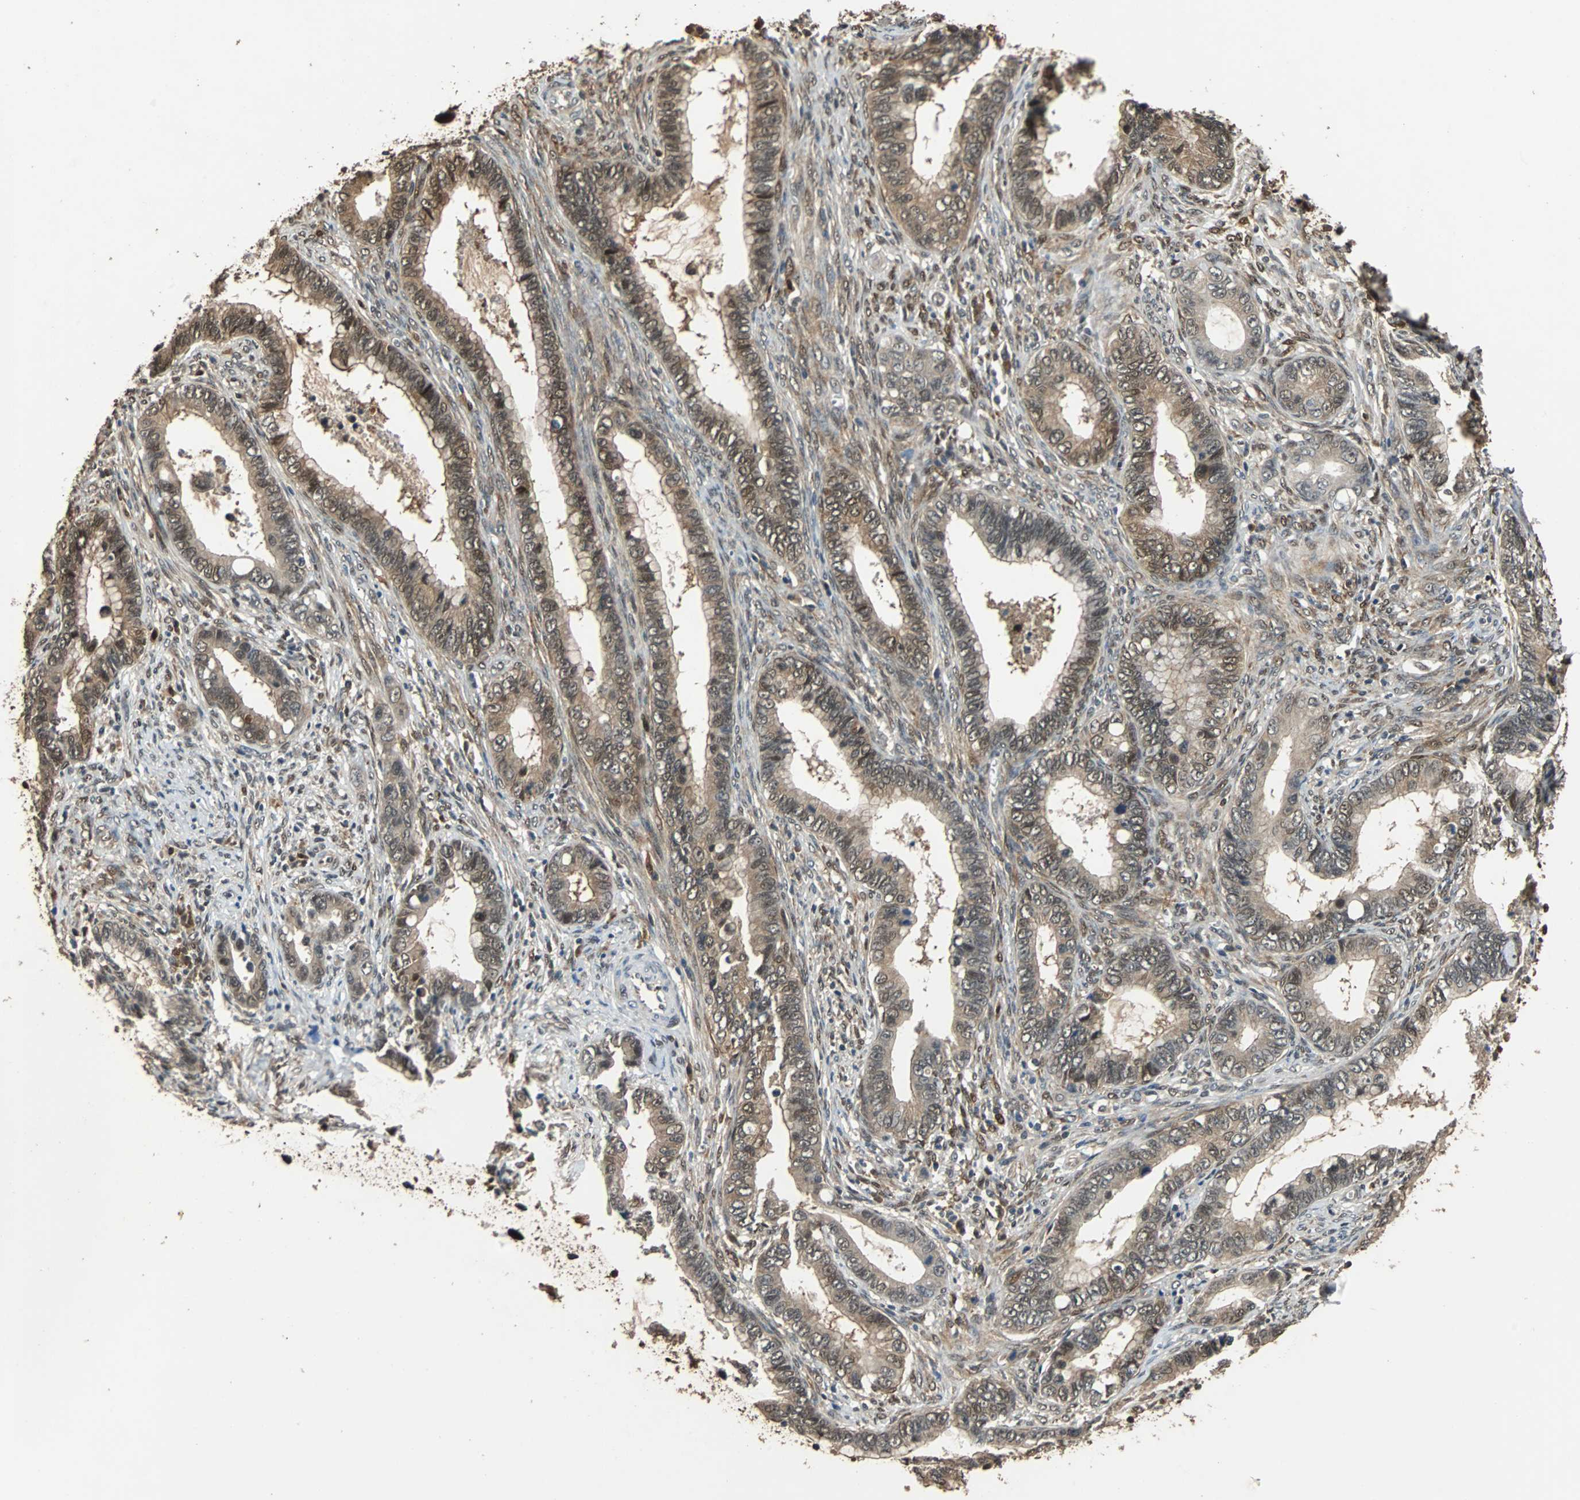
{"staining": {"intensity": "moderate", "quantity": ">75%", "location": "cytoplasmic/membranous,nuclear"}, "tissue": "cervical cancer", "cell_type": "Tumor cells", "image_type": "cancer", "snomed": [{"axis": "morphology", "description": "Adenocarcinoma, NOS"}, {"axis": "topography", "description": "Cervix"}], "caption": "Adenocarcinoma (cervical) stained for a protein (brown) shows moderate cytoplasmic/membranous and nuclear positive expression in approximately >75% of tumor cells.", "gene": "PRDX6", "patient": {"sex": "female", "age": 44}}